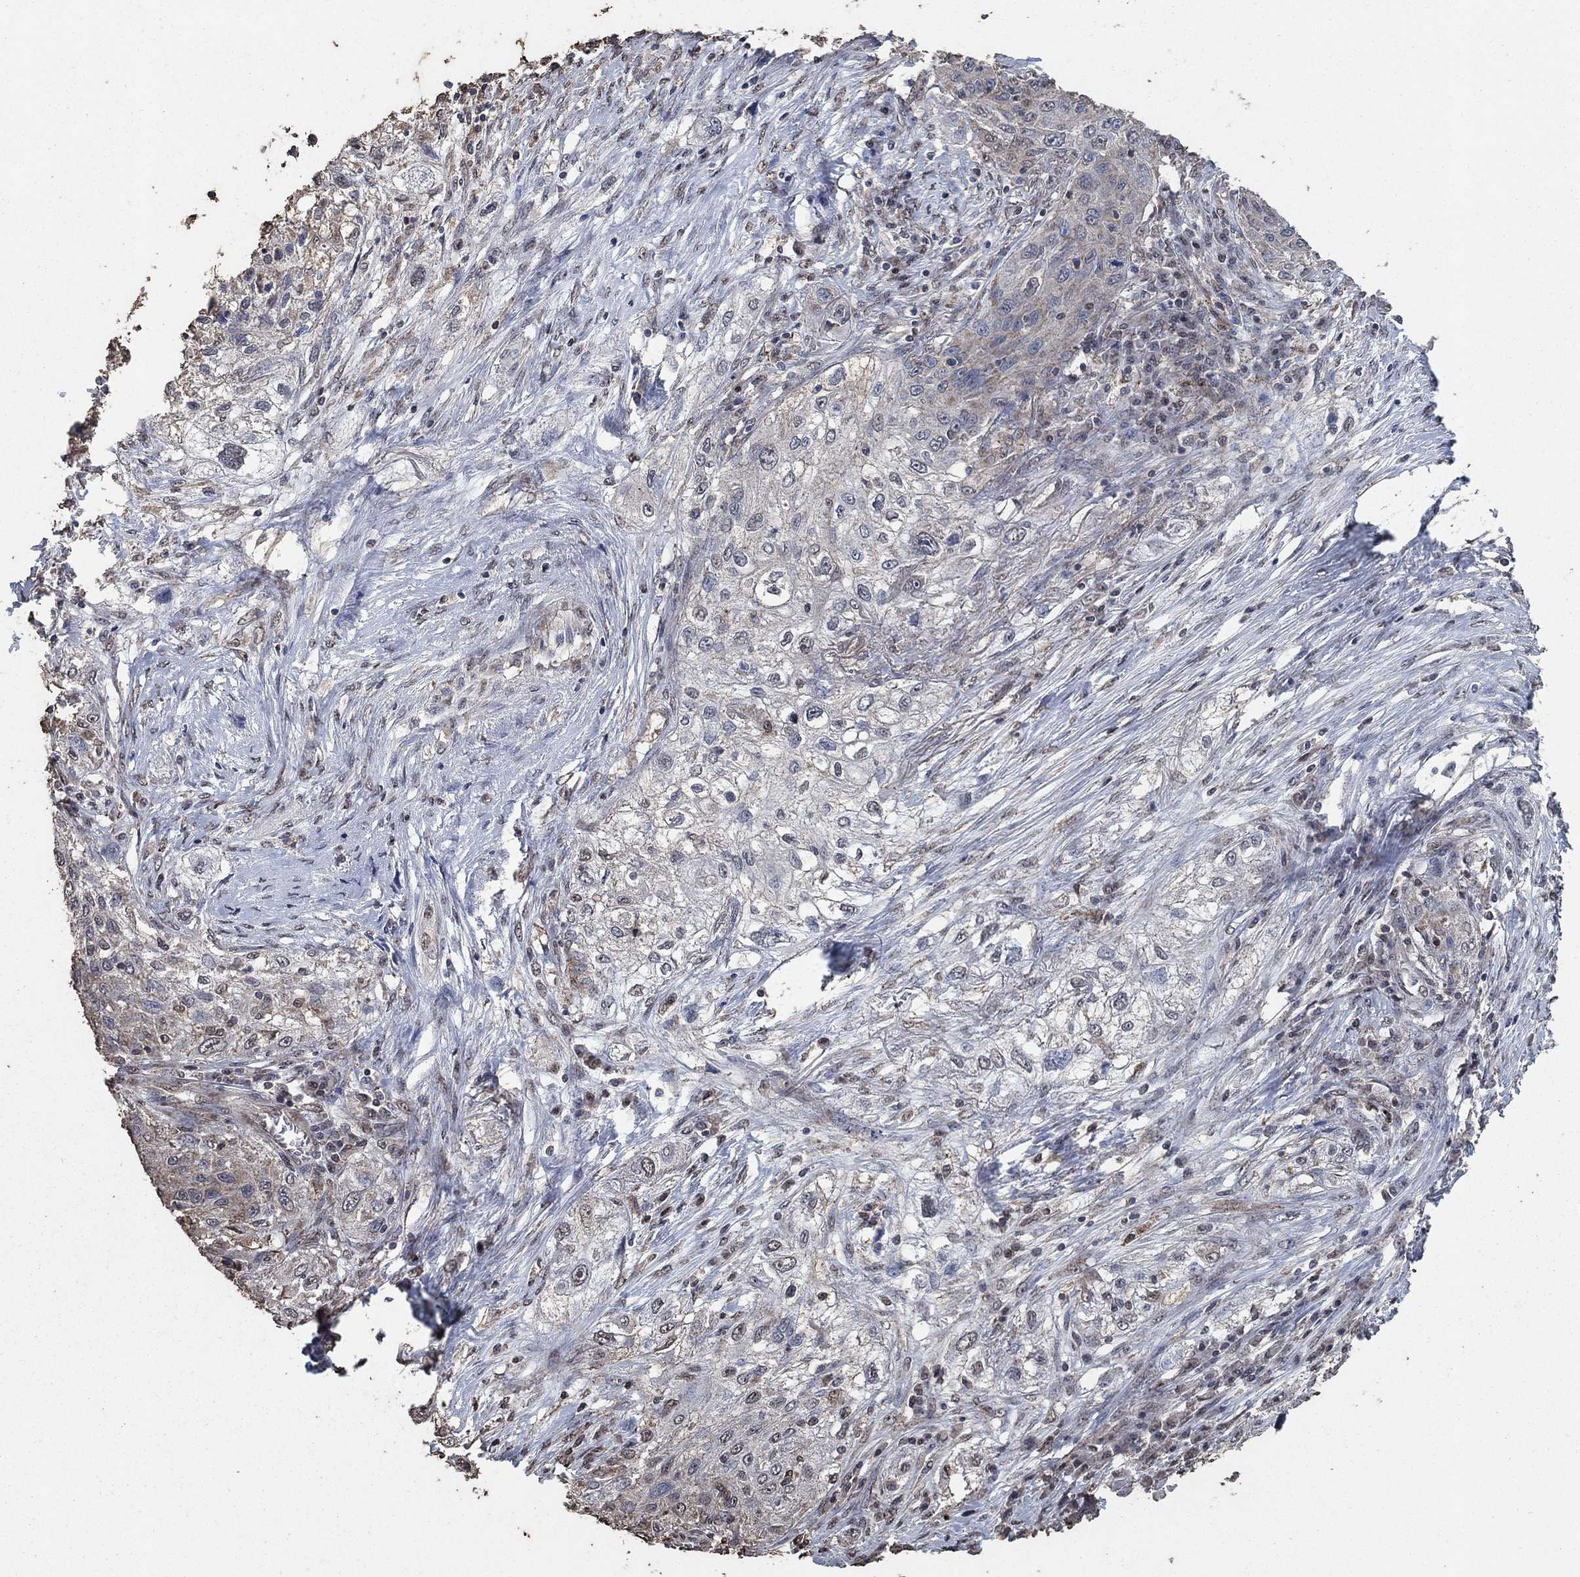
{"staining": {"intensity": "weak", "quantity": "25%-75%", "location": "cytoplasmic/membranous,nuclear"}, "tissue": "lung cancer", "cell_type": "Tumor cells", "image_type": "cancer", "snomed": [{"axis": "morphology", "description": "Squamous cell carcinoma, NOS"}, {"axis": "topography", "description": "Lung"}], "caption": "Lung cancer tissue displays weak cytoplasmic/membranous and nuclear positivity in approximately 25%-75% of tumor cells, visualized by immunohistochemistry.", "gene": "MRPS24", "patient": {"sex": "female", "age": 69}}